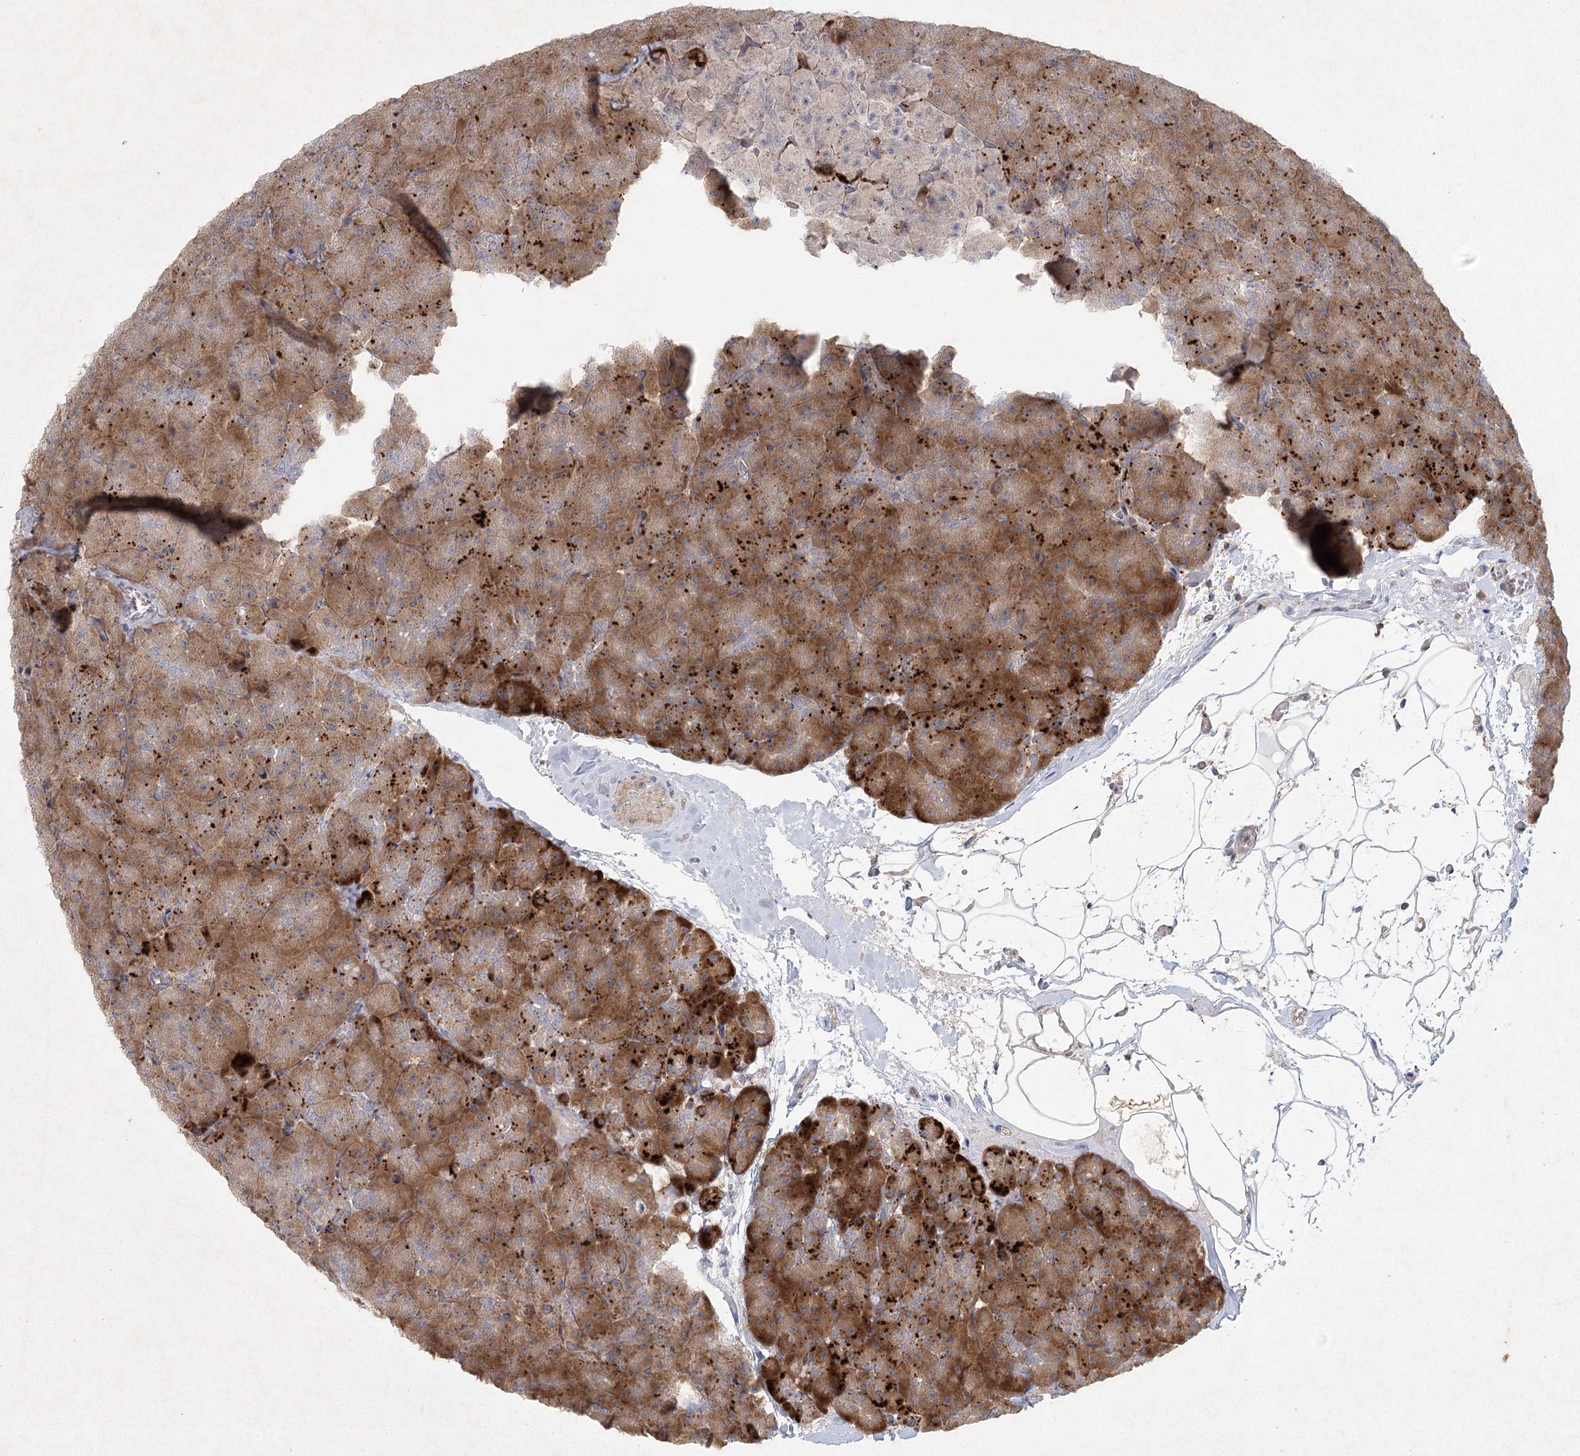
{"staining": {"intensity": "strong", "quantity": "25%-75%", "location": "cytoplasmic/membranous"}, "tissue": "pancreas", "cell_type": "Exocrine glandular cells", "image_type": "normal", "snomed": [{"axis": "morphology", "description": "Normal tissue, NOS"}, {"axis": "topography", "description": "Pancreas"}], "caption": "Strong cytoplasmic/membranous protein staining is identified in about 25%-75% of exocrine glandular cells in pancreas.", "gene": "FAM110C", "patient": {"sex": "male", "age": 36}}